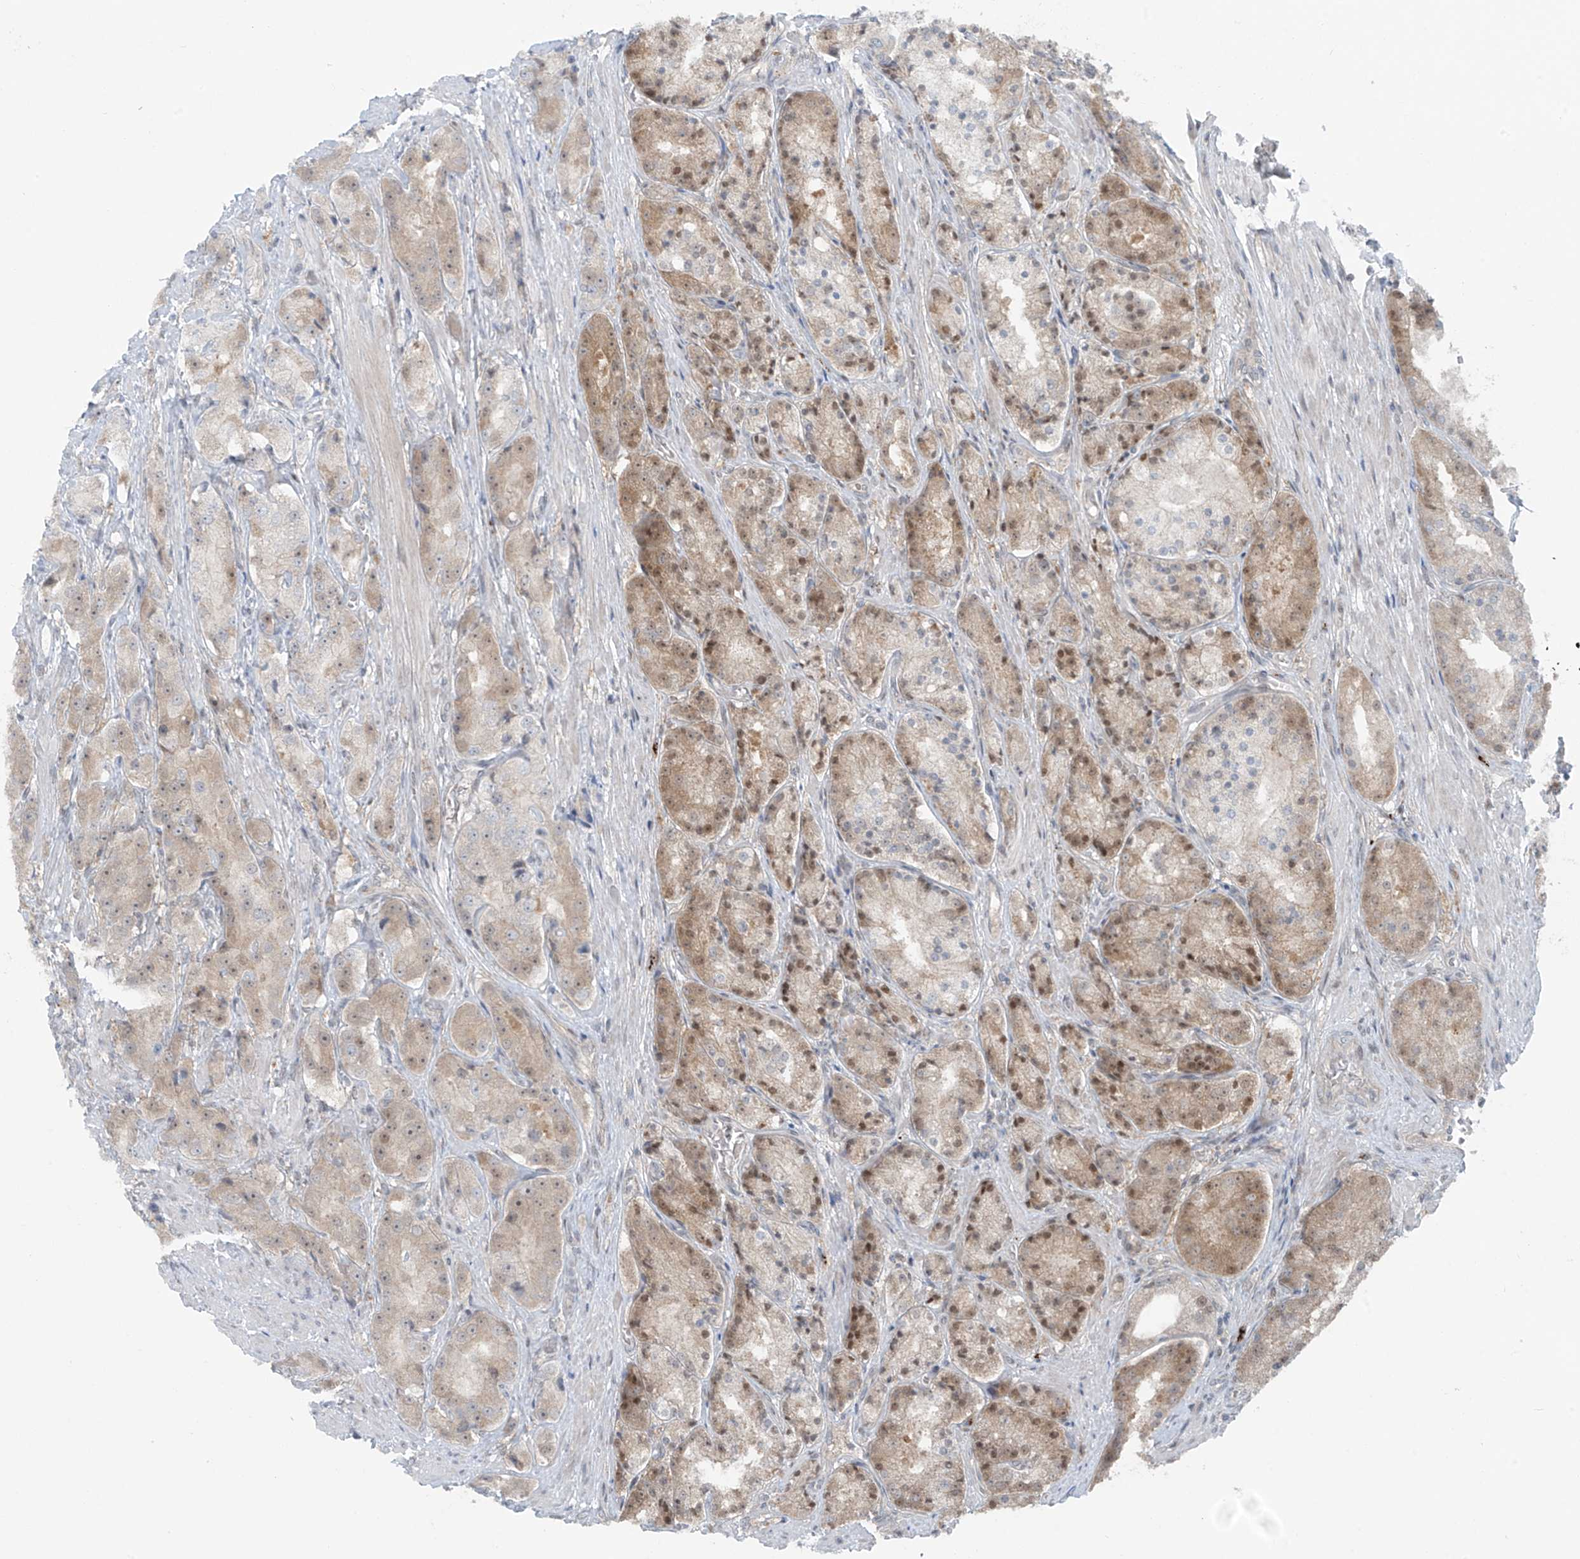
{"staining": {"intensity": "moderate", "quantity": "25%-75%", "location": "cytoplasmic/membranous,nuclear"}, "tissue": "prostate cancer", "cell_type": "Tumor cells", "image_type": "cancer", "snomed": [{"axis": "morphology", "description": "Adenocarcinoma, High grade"}, {"axis": "topography", "description": "Prostate"}], "caption": "Human prostate high-grade adenocarcinoma stained with a protein marker exhibits moderate staining in tumor cells.", "gene": "PPAT", "patient": {"sex": "male", "age": 60}}